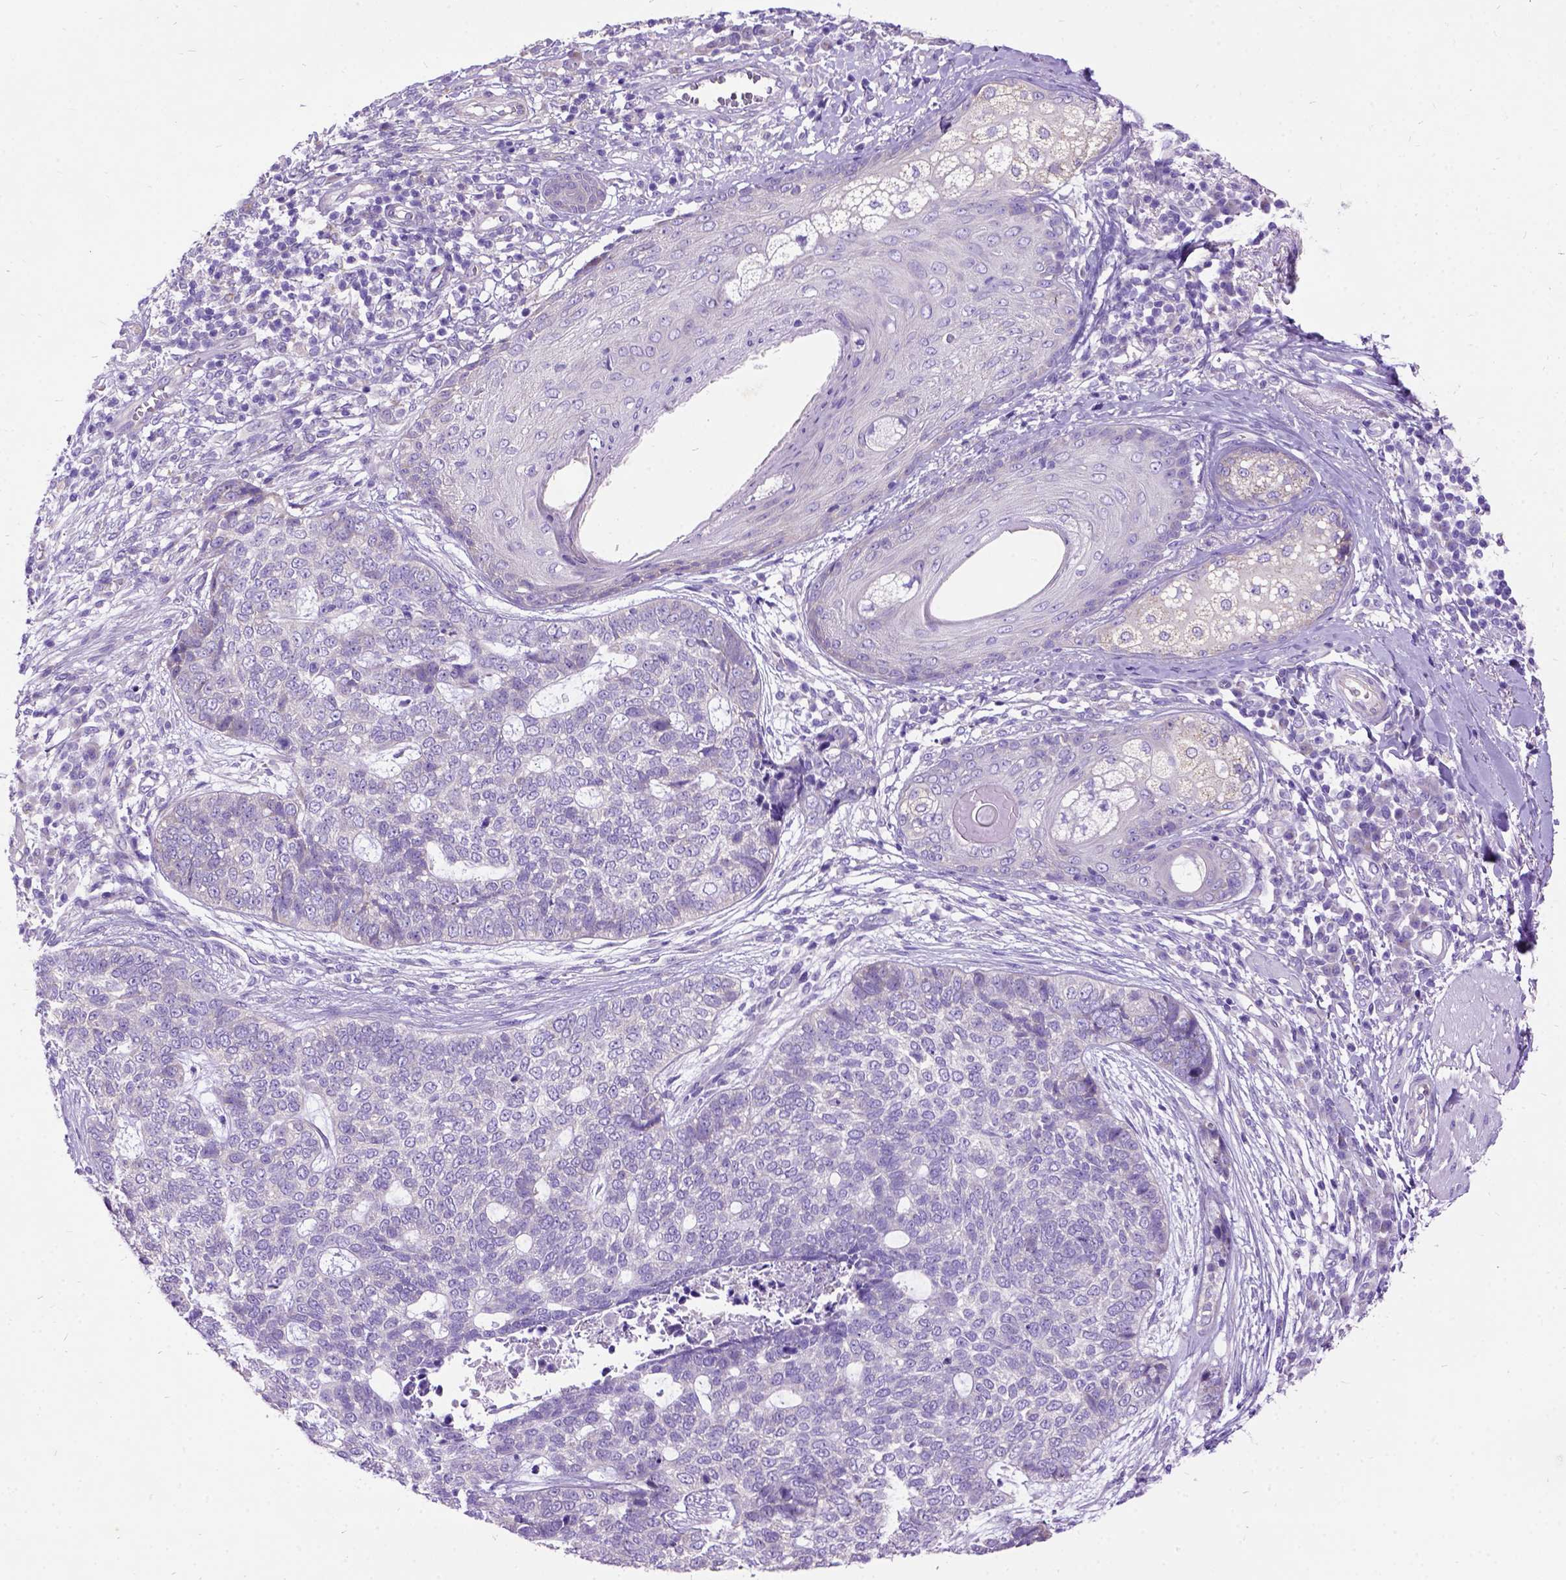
{"staining": {"intensity": "negative", "quantity": "none", "location": "none"}, "tissue": "skin cancer", "cell_type": "Tumor cells", "image_type": "cancer", "snomed": [{"axis": "morphology", "description": "Basal cell carcinoma"}, {"axis": "topography", "description": "Skin"}], "caption": "Skin cancer stained for a protein using immunohistochemistry (IHC) exhibits no positivity tumor cells.", "gene": "CFAP54", "patient": {"sex": "female", "age": 69}}